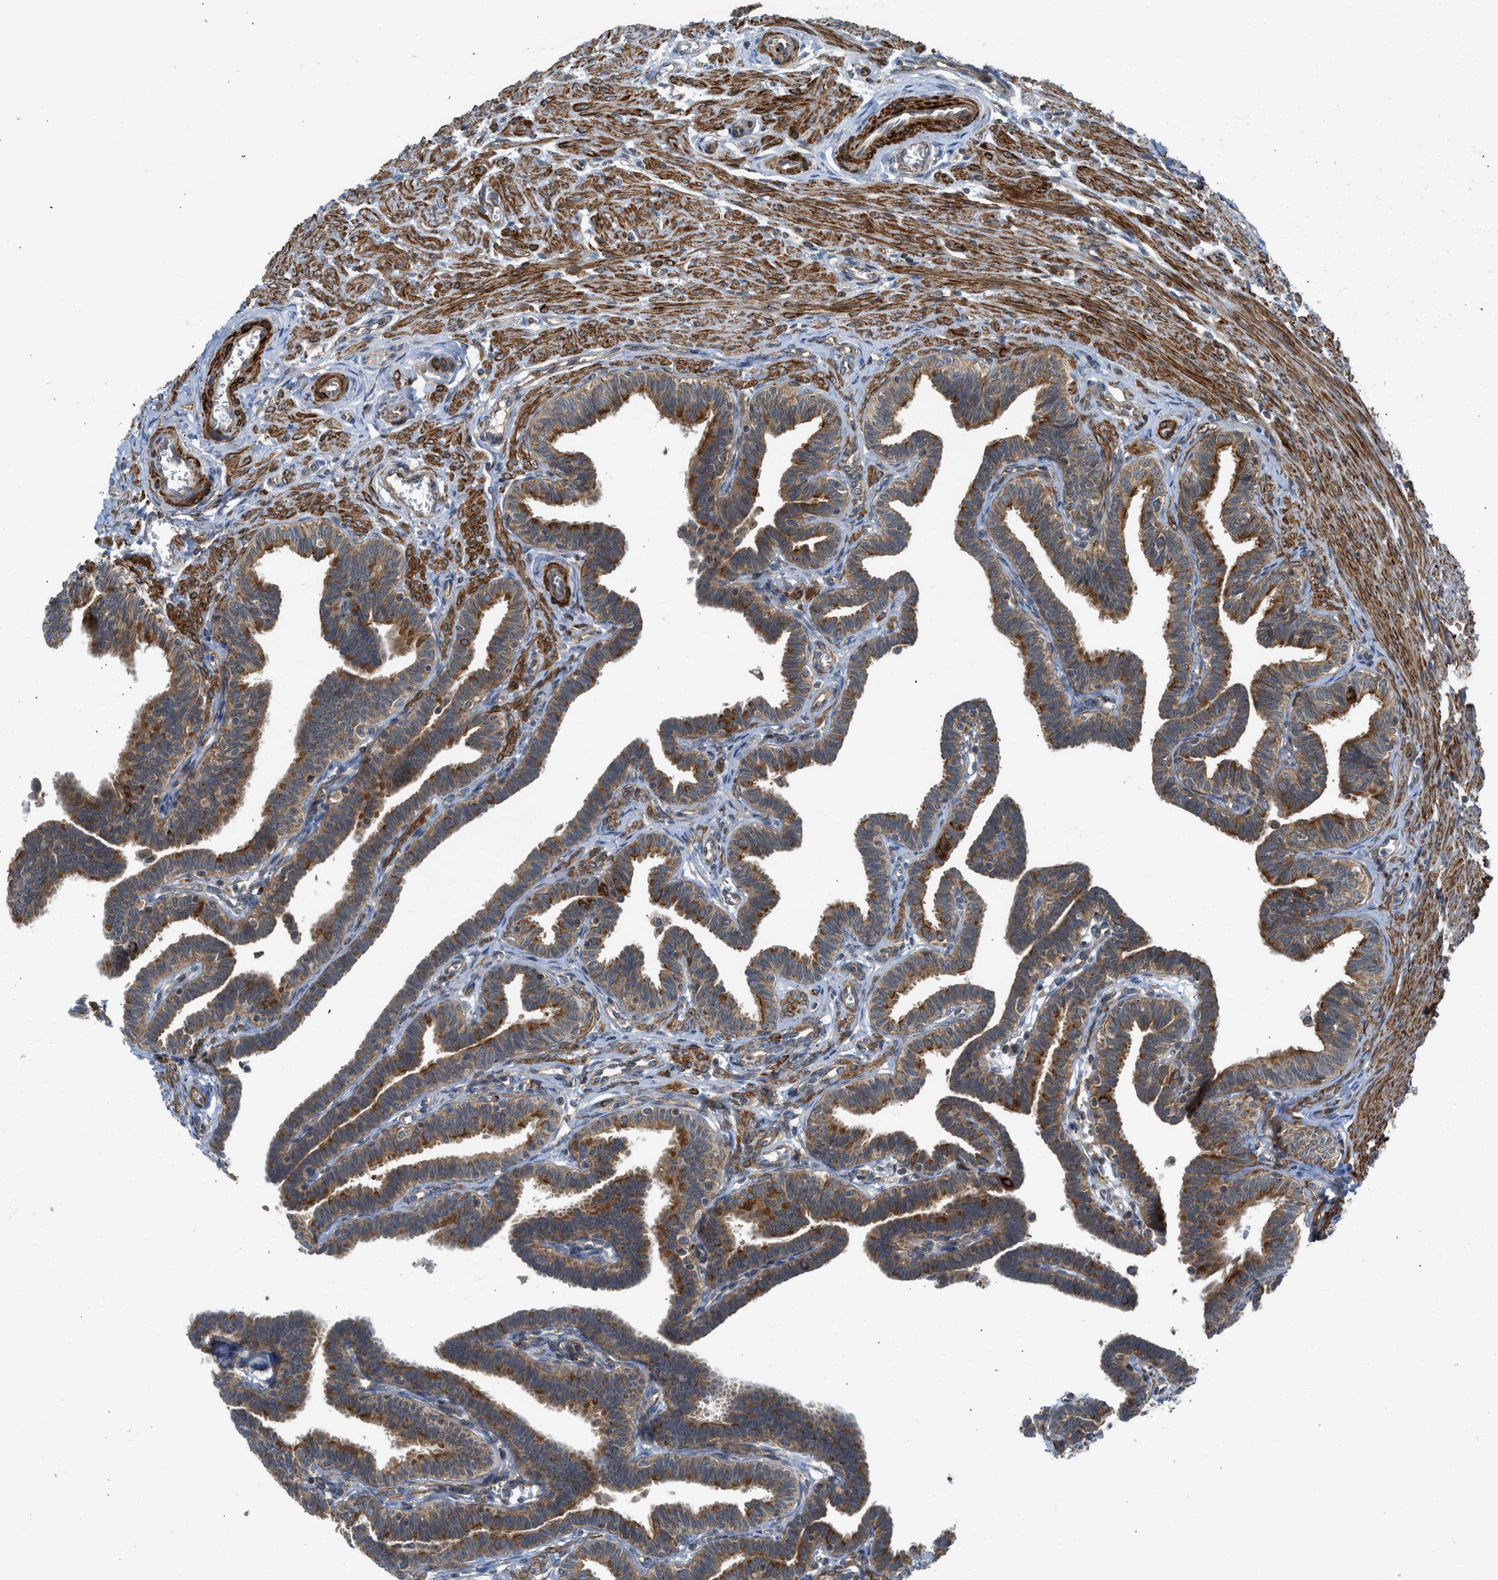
{"staining": {"intensity": "moderate", "quantity": ">75%", "location": "cytoplasmic/membranous"}, "tissue": "fallopian tube", "cell_type": "Glandular cells", "image_type": "normal", "snomed": [{"axis": "morphology", "description": "Normal tissue, NOS"}, {"axis": "topography", "description": "Fallopian tube"}, {"axis": "topography", "description": "Ovary"}], "caption": "Immunohistochemistry (IHC) photomicrograph of unremarkable fallopian tube stained for a protein (brown), which shows medium levels of moderate cytoplasmic/membranous staining in about >75% of glandular cells.", "gene": "SESN2", "patient": {"sex": "female", "age": 23}}